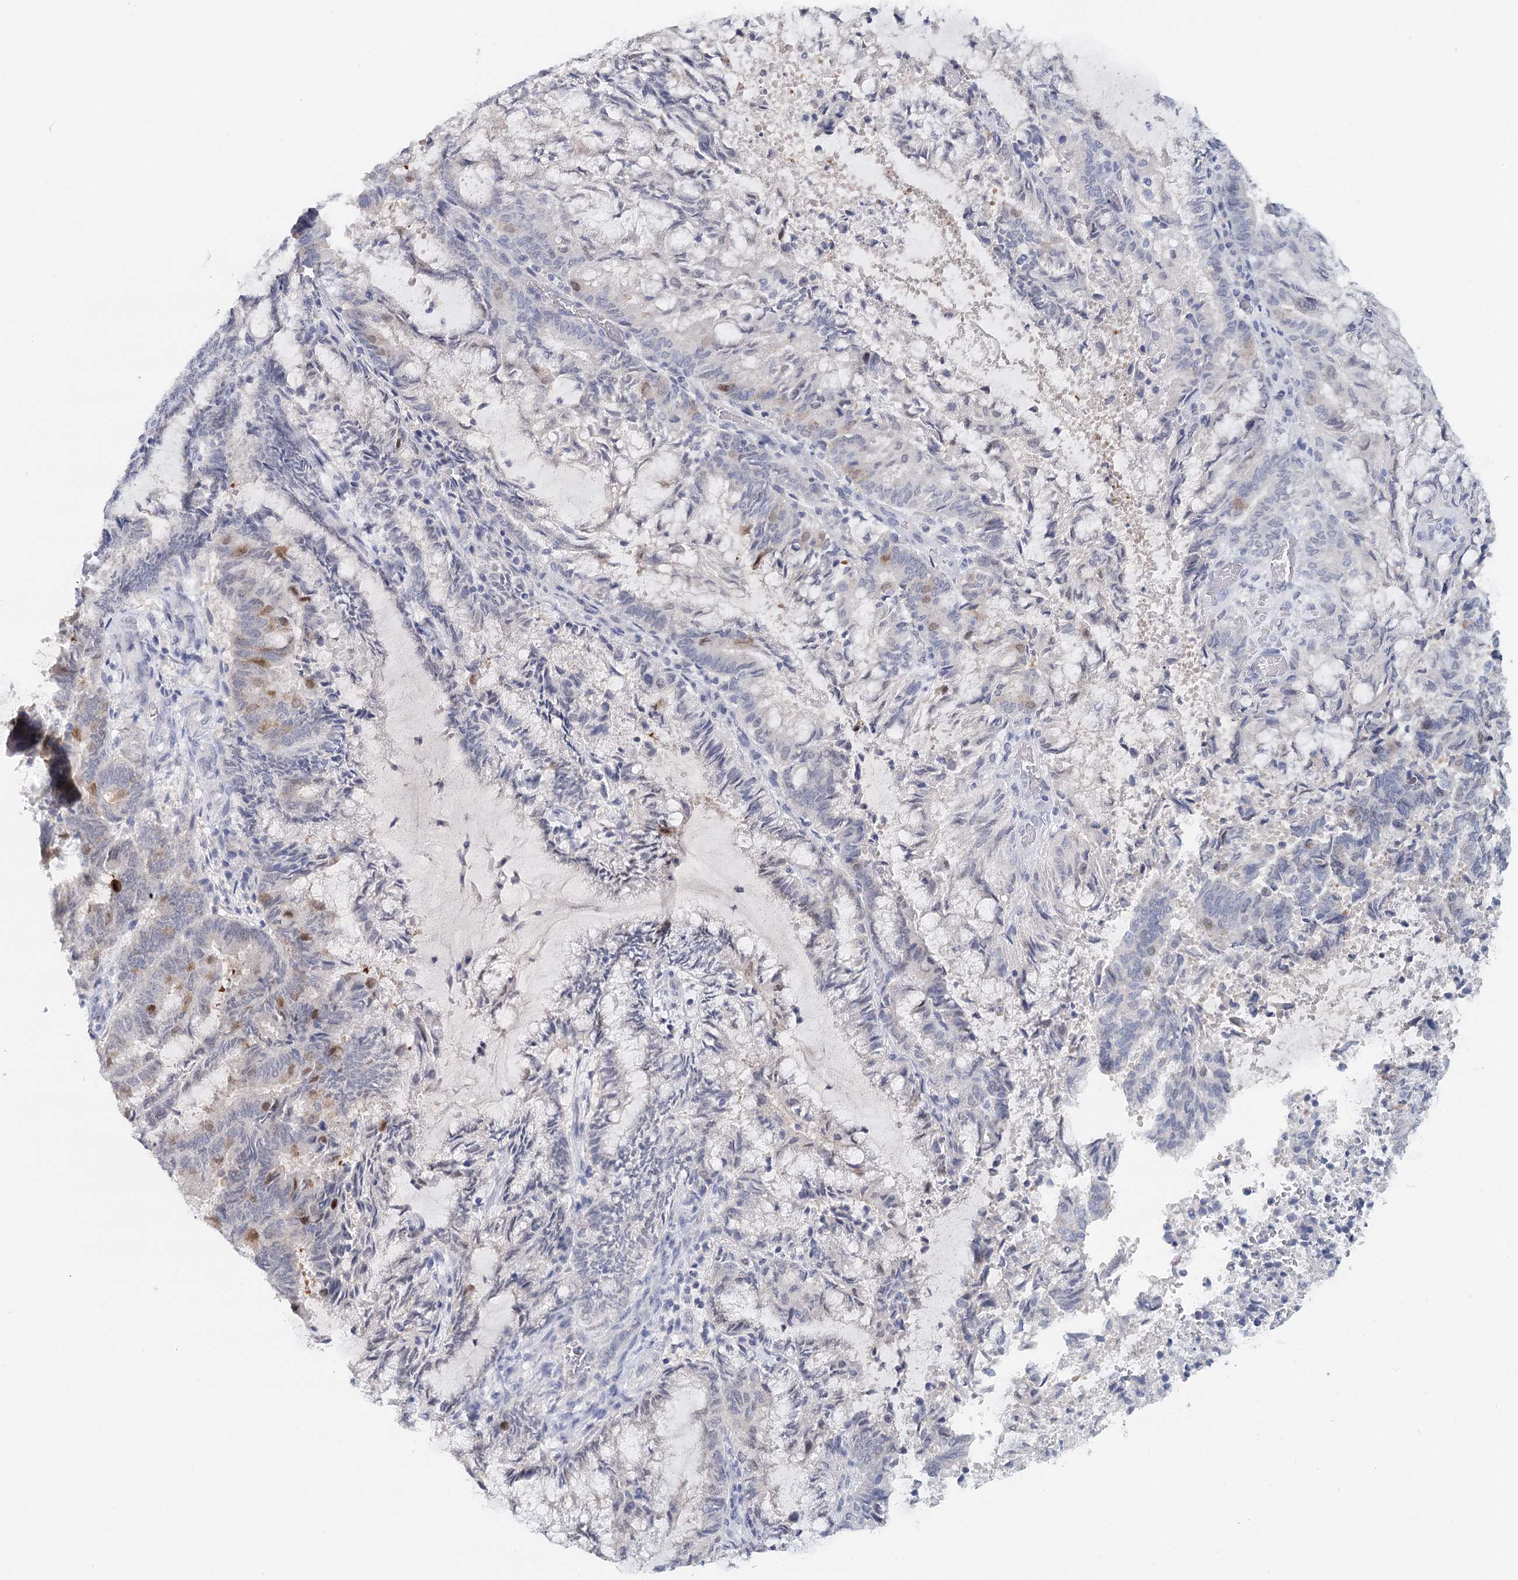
{"staining": {"intensity": "negative", "quantity": "none", "location": "none"}, "tissue": "endometrial cancer", "cell_type": "Tumor cells", "image_type": "cancer", "snomed": [{"axis": "morphology", "description": "Adenocarcinoma, NOS"}, {"axis": "topography", "description": "Endometrium"}], "caption": "Tumor cells show no significant protein positivity in endometrial cancer (adenocarcinoma). The staining is performed using DAB brown chromogen with nuclei counter-stained in using hematoxylin.", "gene": "HSPA4L", "patient": {"sex": "female", "age": 80}}